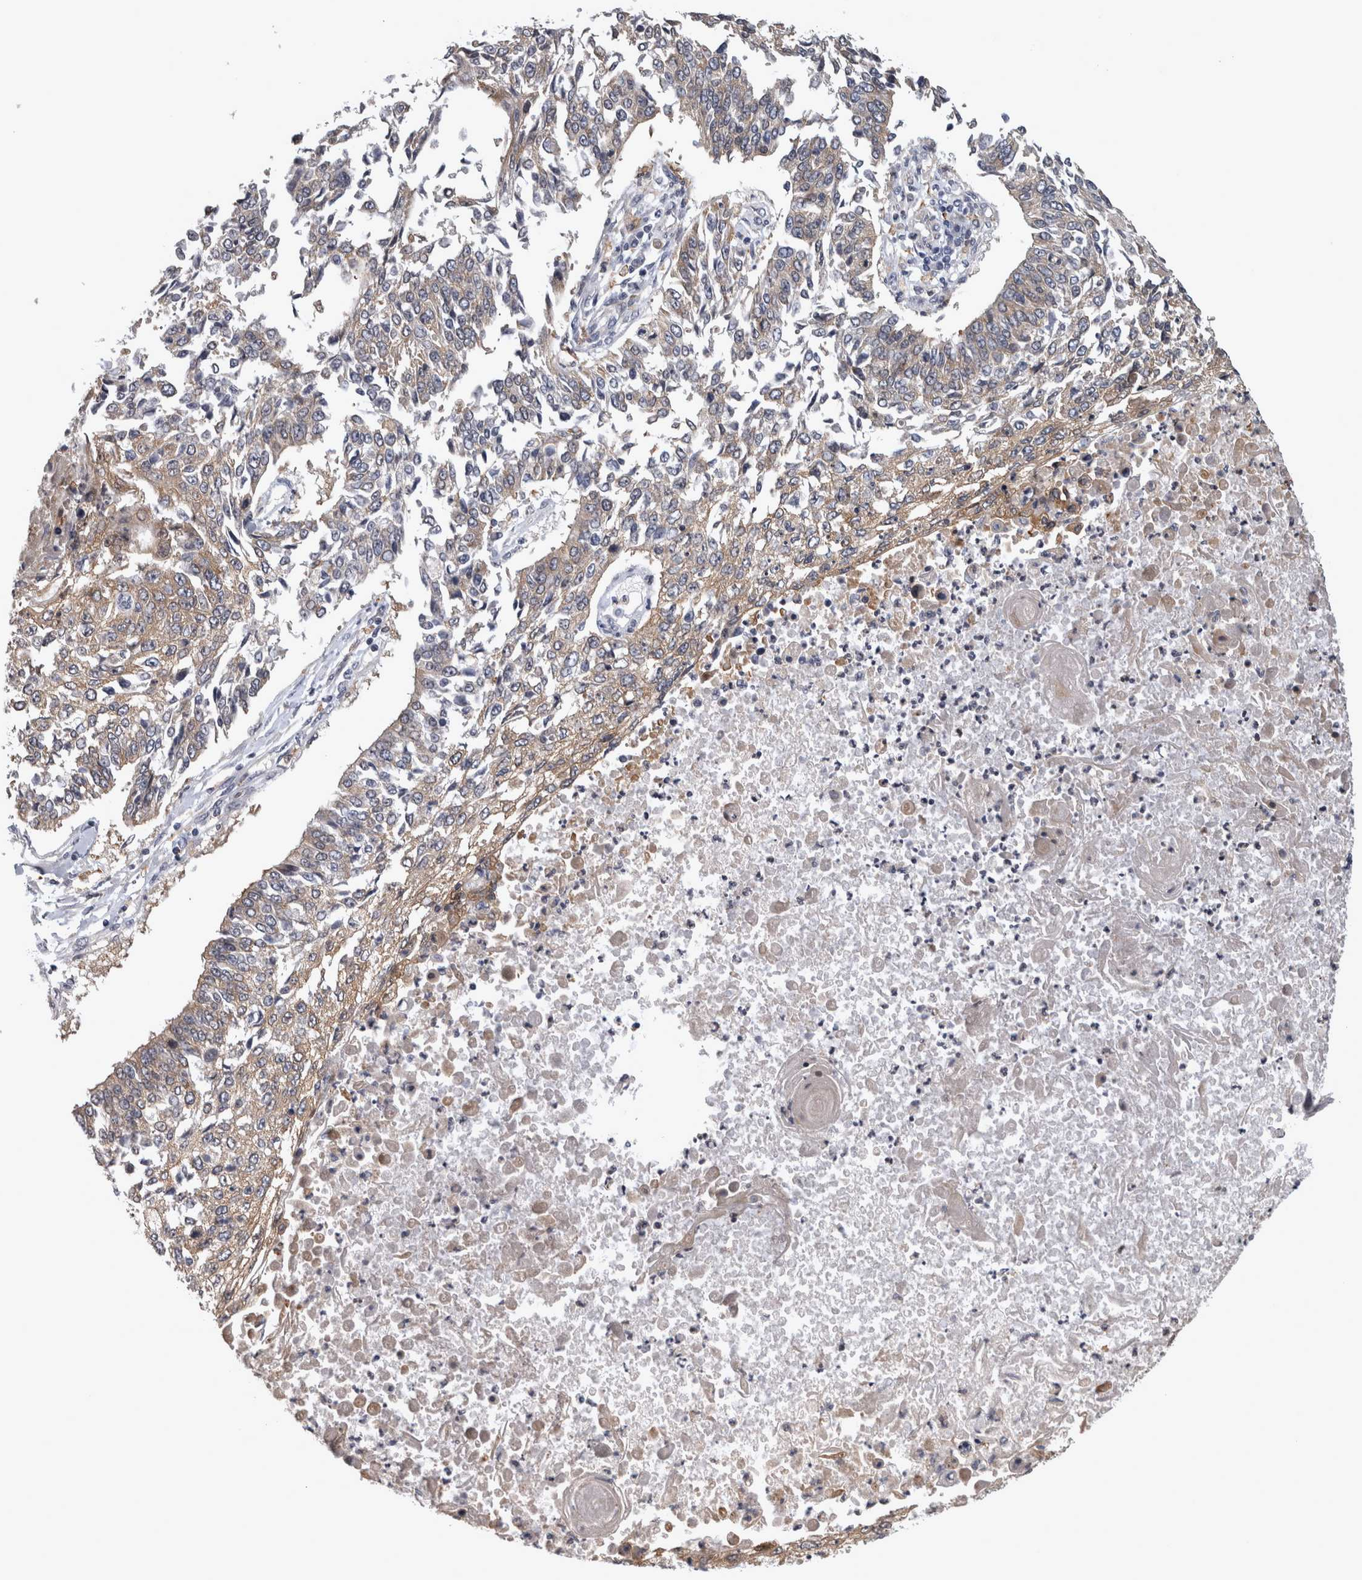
{"staining": {"intensity": "weak", "quantity": "25%-75%", "location": "cytoplasmic/membranous"}, "tissue": "lung cancer", "cell_type": "Tumor cells", "image_type": "cancer", "snomed": [{"axis": "morphology", "description": "Normal tissue, NOS"}, {"axis": "morphology", "description": "Squamous cell carcinoma, NOS"}, {"axis": "topography", "description": "Cartilage tissue"}, {"axis": "topography", "description": "Bronchus"}, {"axis": "topography", "description": "Lung"}, {"axis": "topography", "description": "Peripheral nerve tissue"}], "caption": "Immunohistochemistry image of squamous cell carcinoma (lung) stained for a protein (brown), which shows low levels of weak cytoplasmic/membranous staining in approximately 25%-75% of tumor cells.", "gene": "PRKCI", "patient": {"sex": "female", "age": 49}}